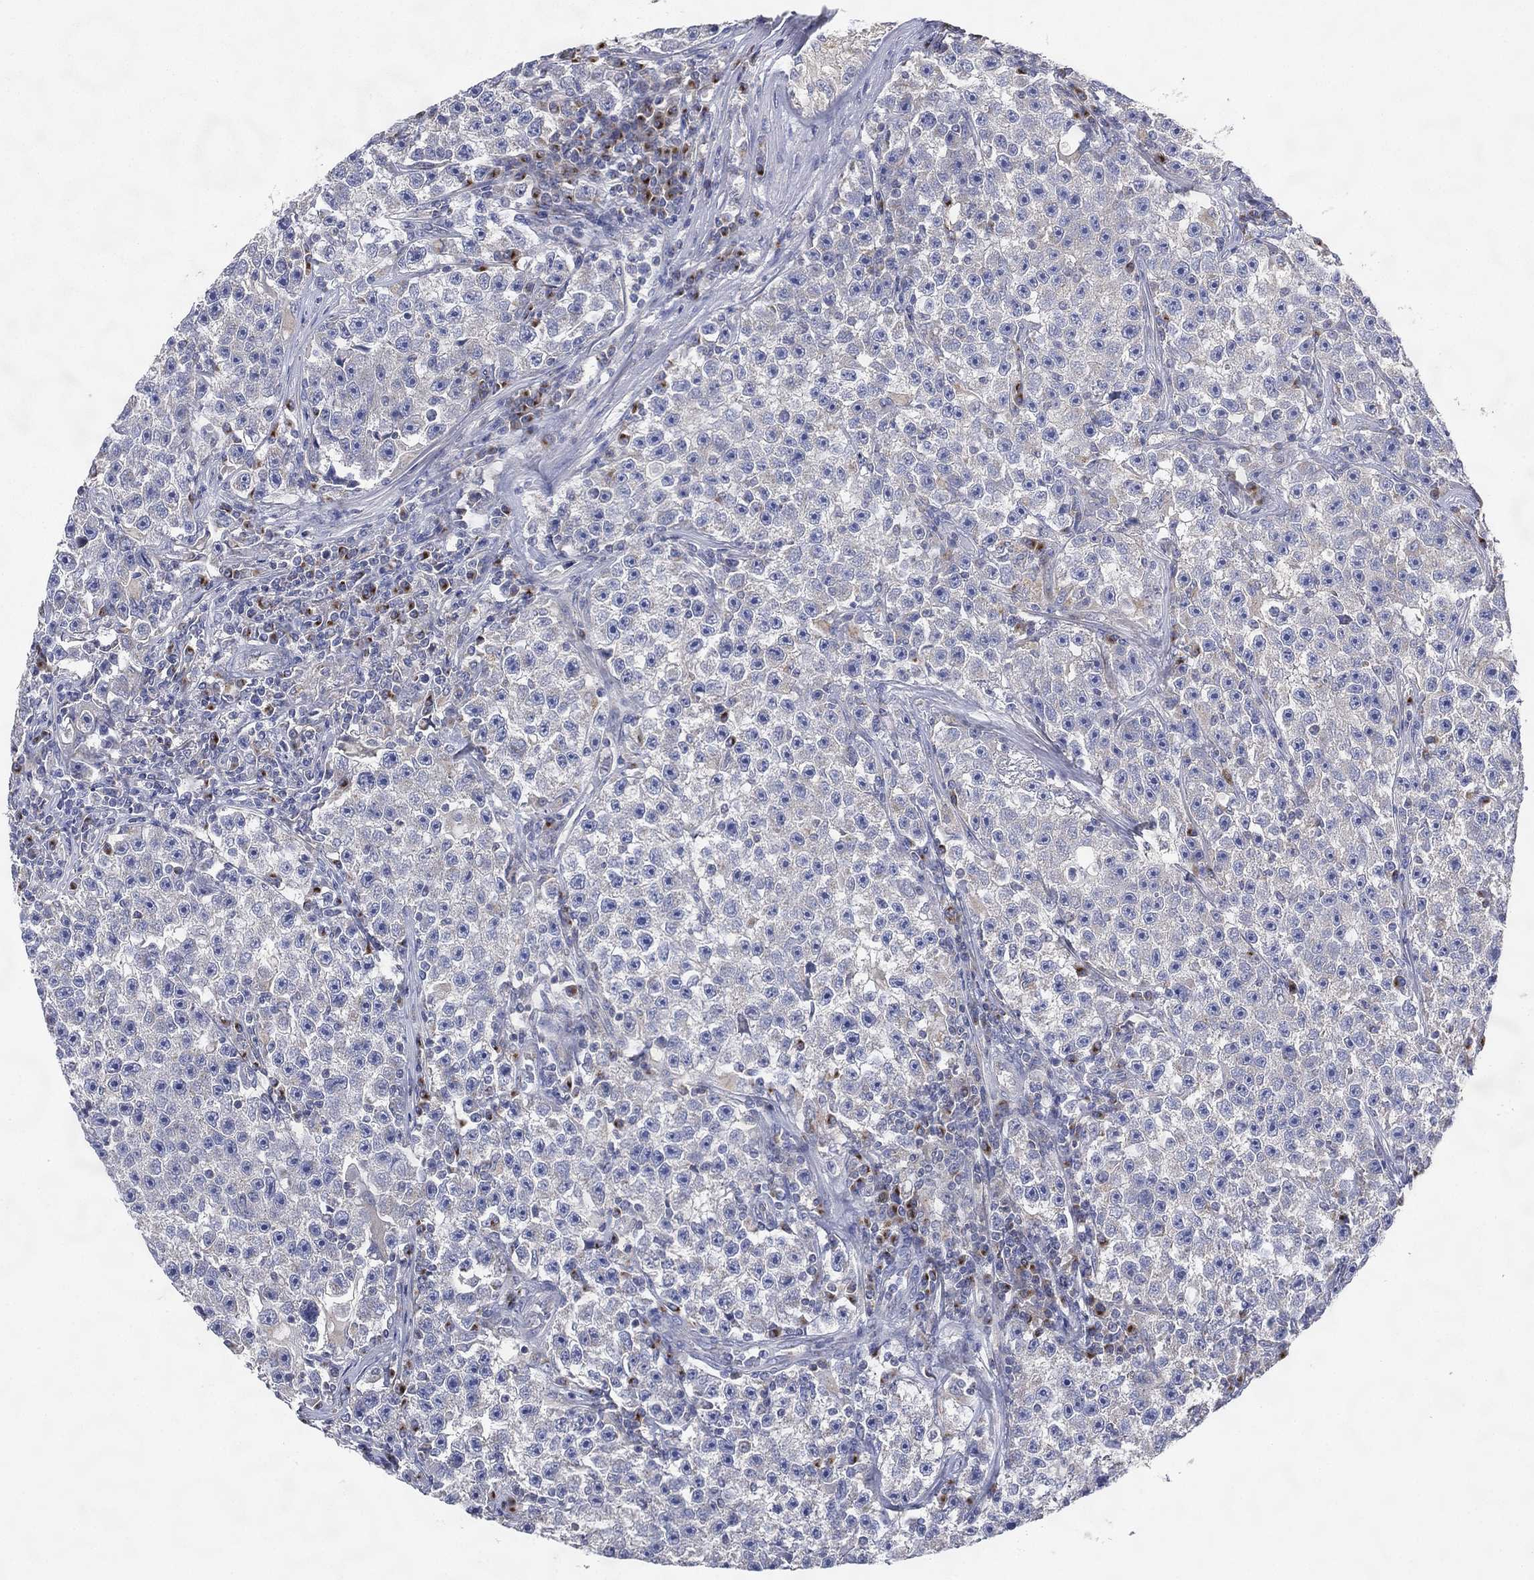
{"staining": {"intensity": "negative", "quantity": "none", "location": "none"}, "tissue": "testis cancer", "cell_type": "Tumor cells", "image_type": "cancer", "snomed": [{"axis": "morphology", "description": "Seminoma, NOS"}, {"axis": "topography", "description": "Testis"}], "caption": "Histopathology image shows no protein positivity in tumor cells of seminoma (testis) tissue. (IHC, brightfield microscopy, high magnification).", "gene": "ATP8A2", "patient": {"sex": "male", "age": 22}}